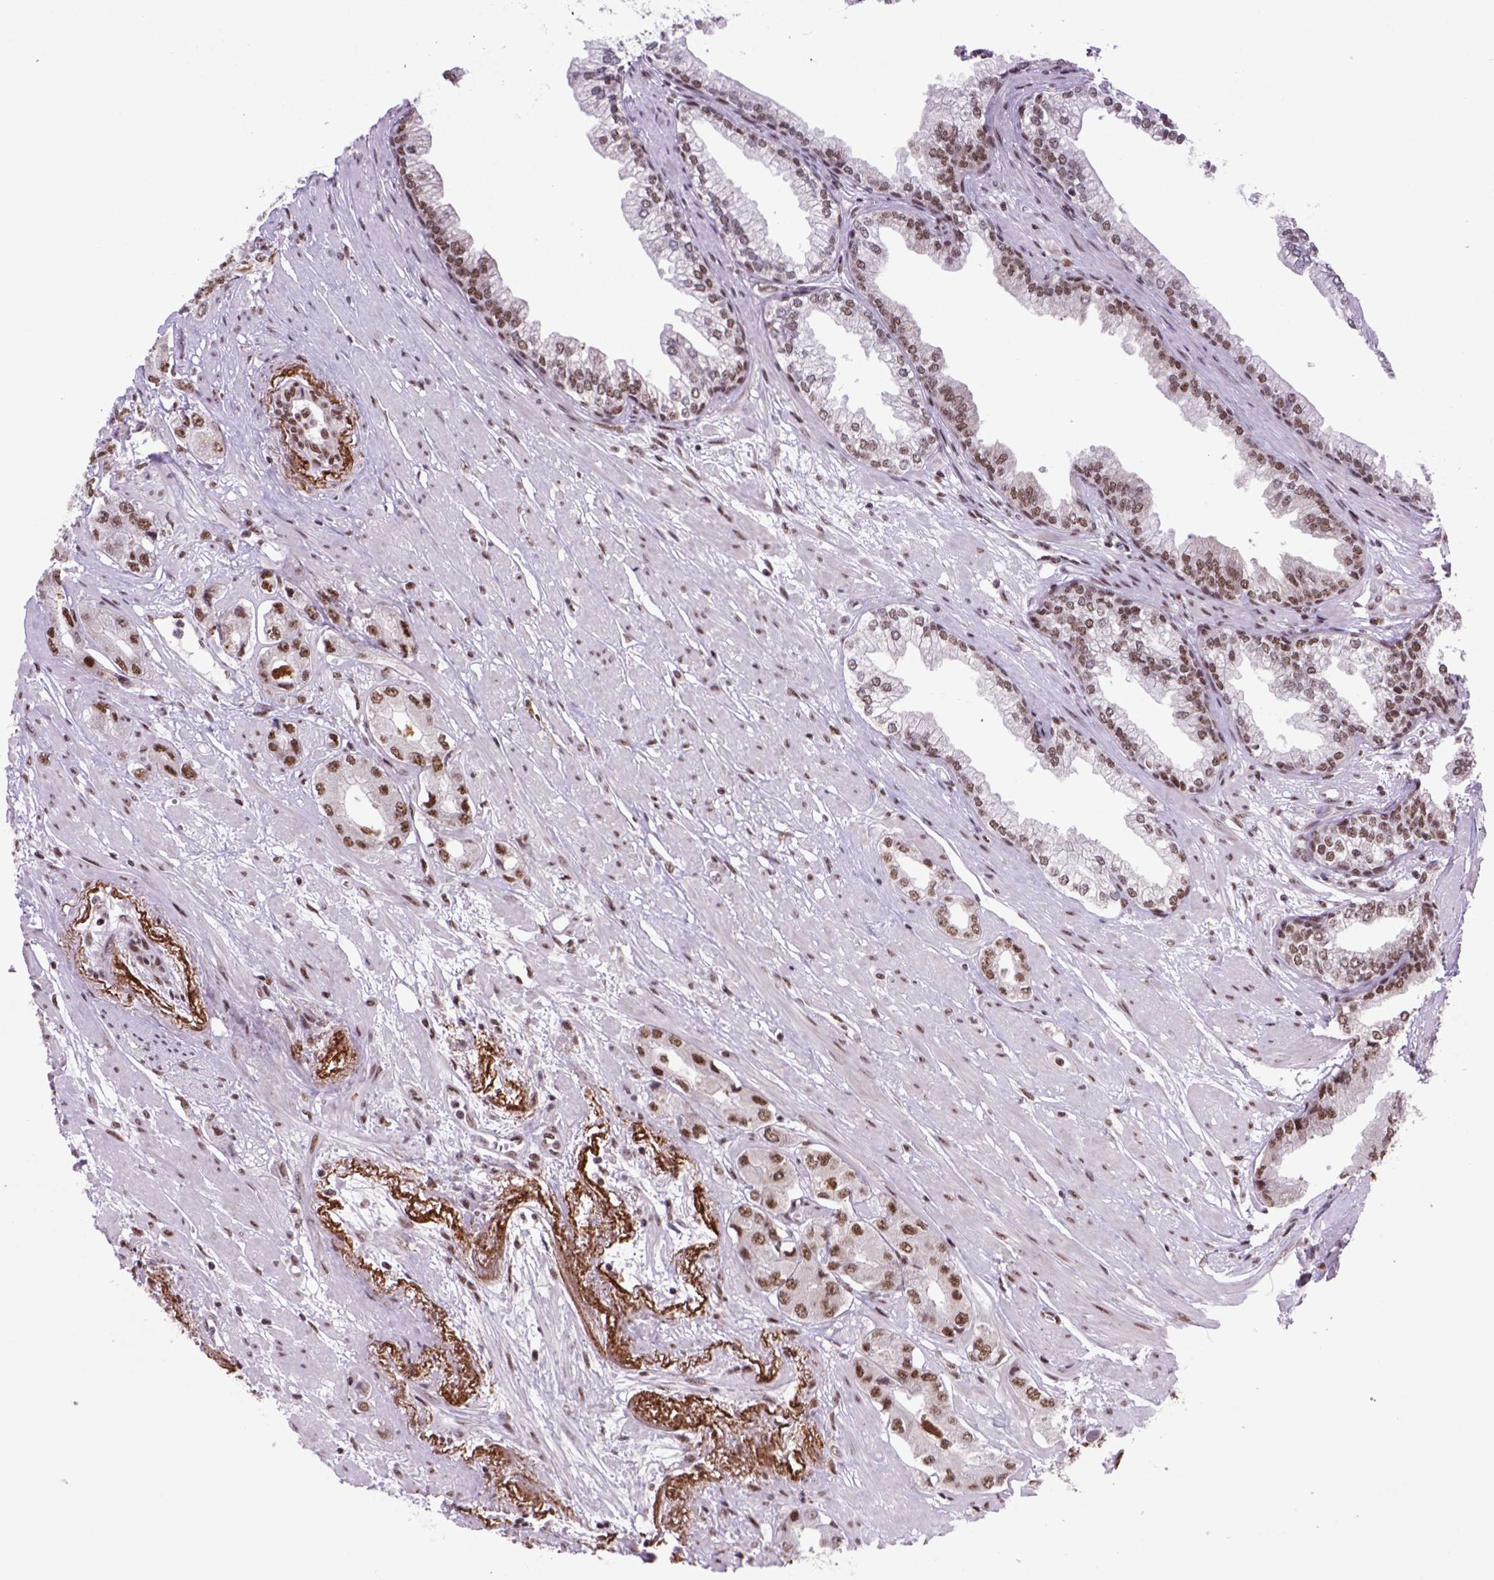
{"staining": {"intensity": "moderate", "quantity": ">75%", "location": "nuclear"}, "tissue": "prostate cancer", "cell_type": "Tumor cells", "image_type": "cancer", "snomed": [{"axis": "morphology", "description": "Adenocarcinoma, Low grade"}, {"axis": "topography", "description": "Prostate"}], "caption": "Immunohistochemistry (IHC) staining of prostate adenocarcinoma (low-grade), which shows medium levels of moderate nuclear staining in approximately >75% of tumor cells indicating moderate nuclear protein positivity. The staining was performed using DAB (brown) for protein detection and nuclei were counterstained in hematoxylin (blue).", "gene": "NSMCE2", "patient": {"sex": "male", "age": 60}}